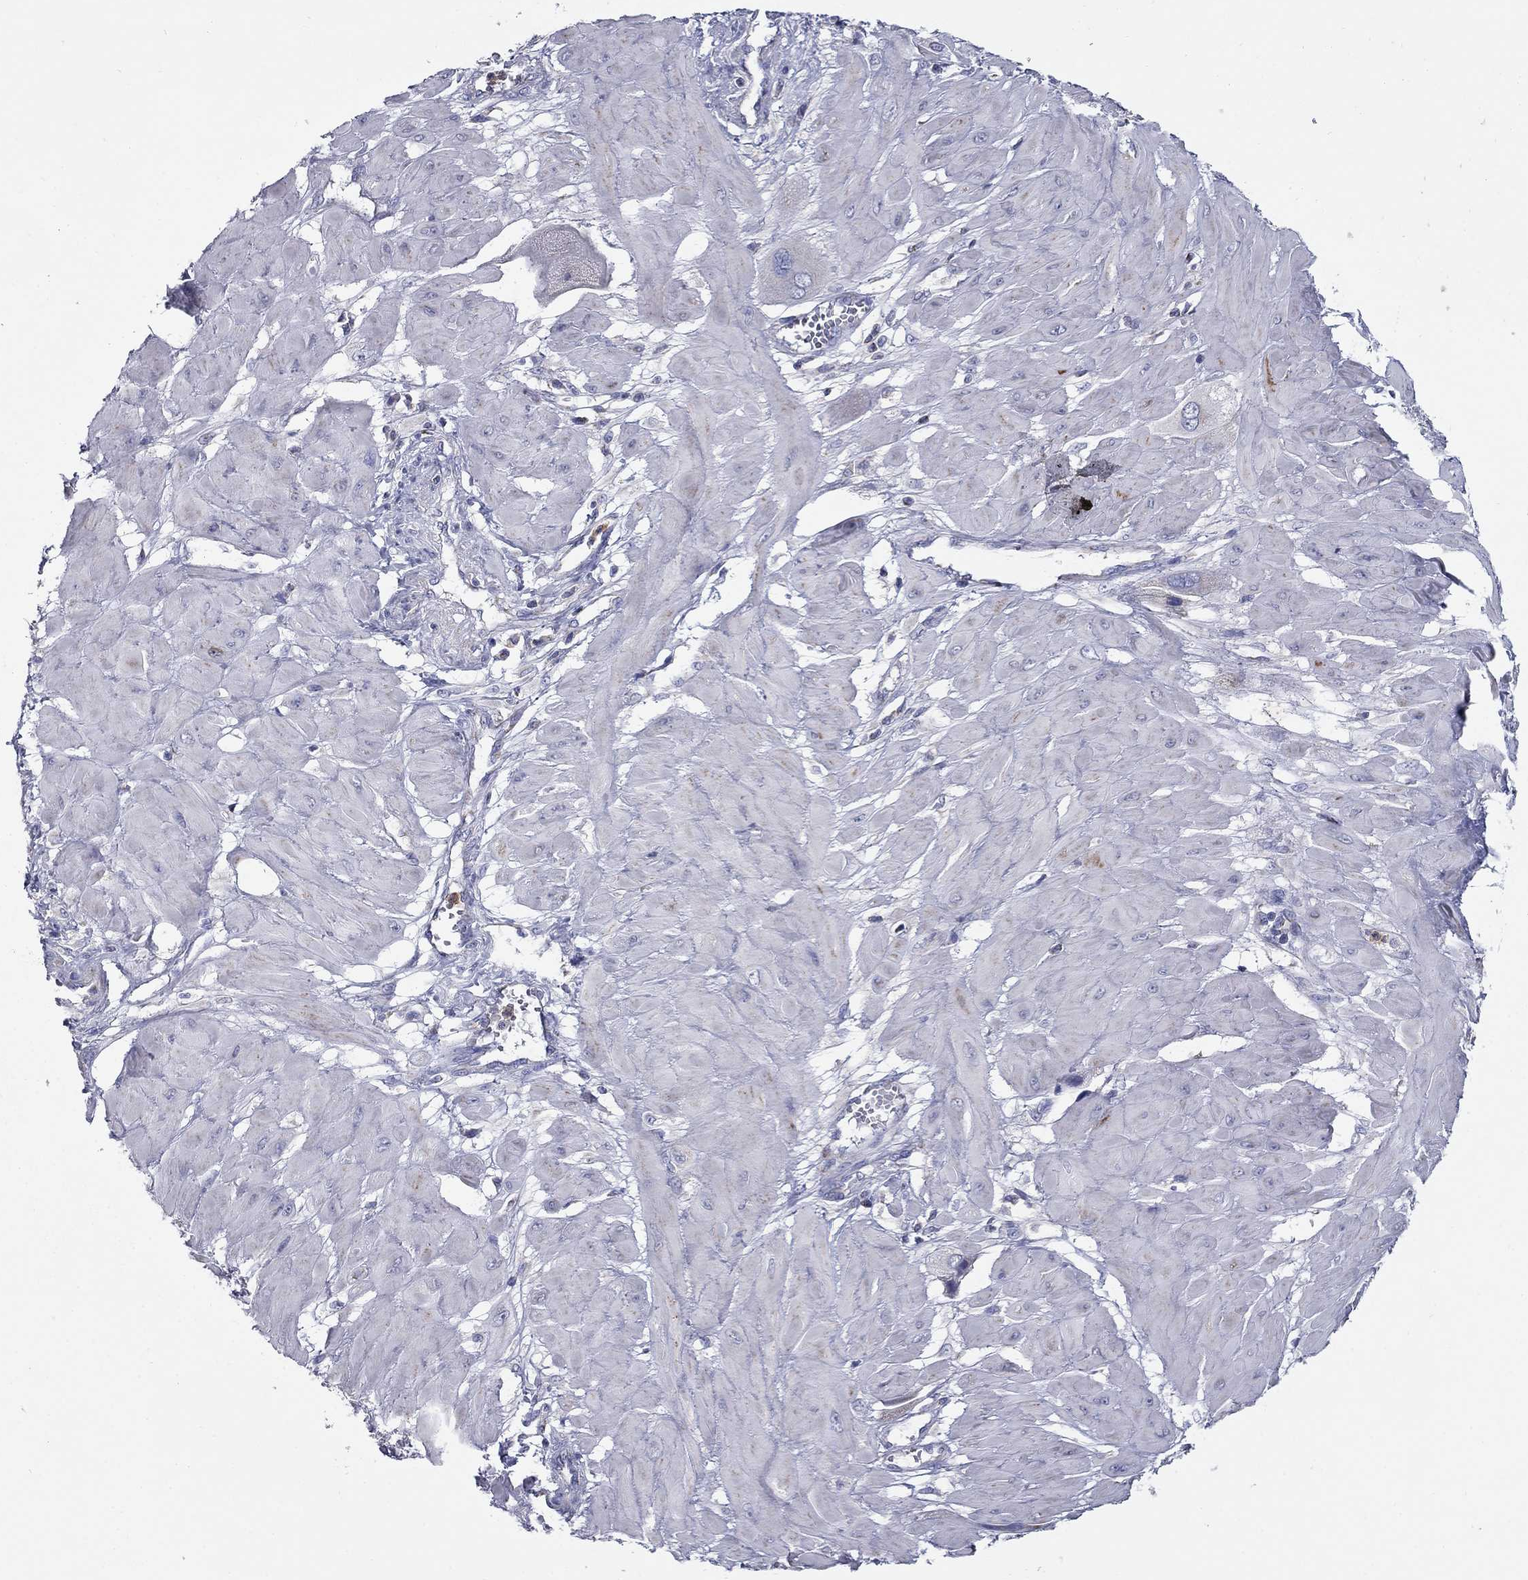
{"staining": {"intensity": "negative", "quantity": "none", "location": "none"}, "tissue": "cervical cancer", "cell_type": "Tumor cells", "image_type": "cancer", "snomed": [{"axis": "morphology", "description": "Squamous cell carcinoma, NOS"}, {"axis": "topography", "description": "Cervix"}], "caption": "Micrograph shows no significant protein staining in tumor cells of cervical squamous cell carcinoma. (DAB (3,3'-diaminobenzidine) immunohistochemistry (IHC) visualized using brightfield microscopy, high magnification).", "gene": "NDUFA4L2", "patient": {"sex": "female", "age": 34}}